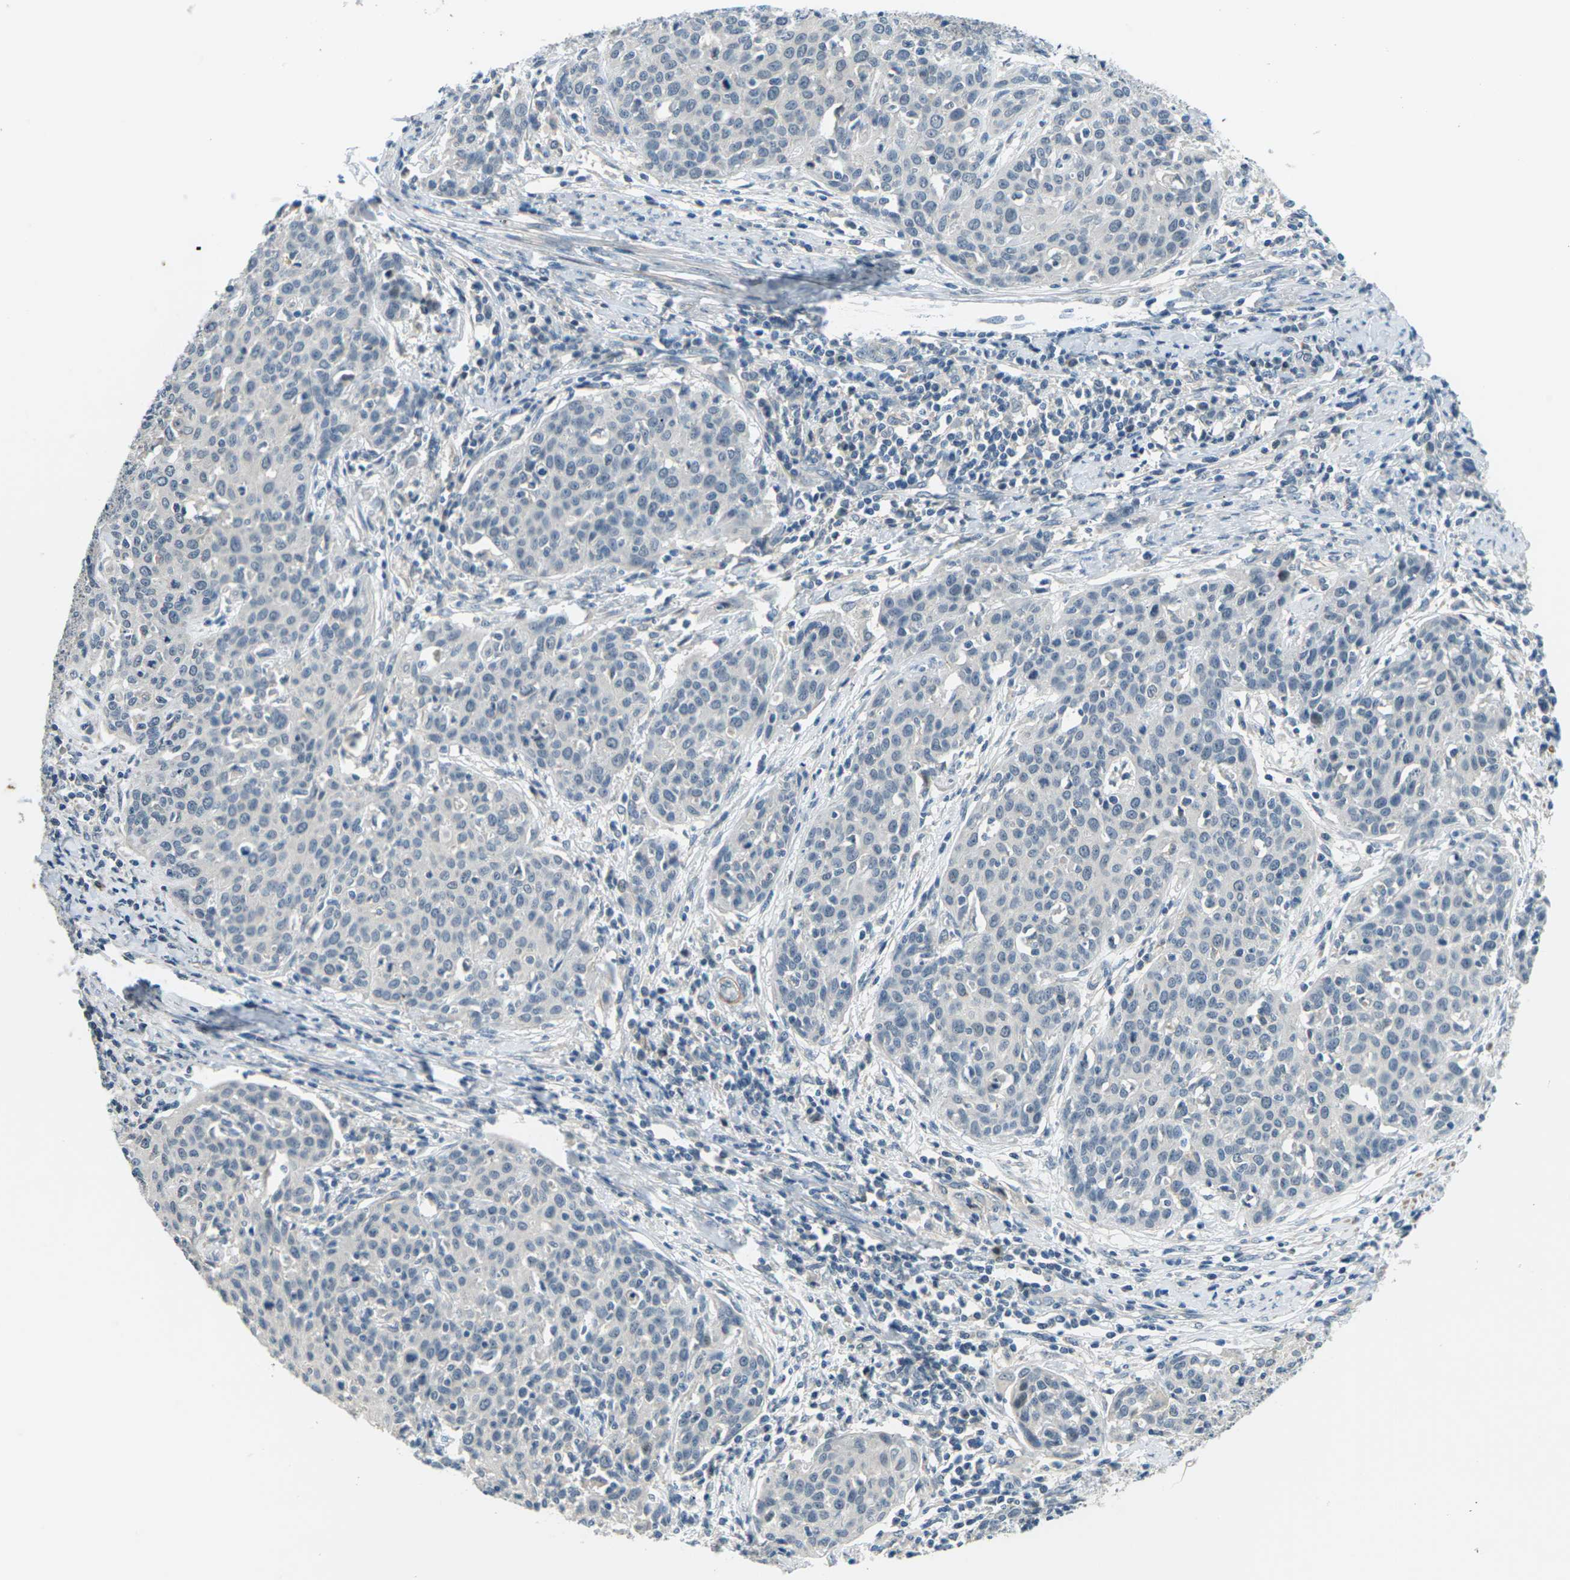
{"staining": {"intensity": "negative", "quantity": "none", "location": "none"}, "tissue": "cervical cancer", "cell_type": "Tumor cells", "image_type": "cancer", "snomed": [{"axis": "morphology", "description": "Squamous cell carcinoma, NOS"}, {"axis": "topography", "description": "Cervix"}], "caption": "An immunohistochemistry (IHC) image of squamous cell carcinoma (cervical) is shown. There is no staining in tumor cells of squamous cell carcinoma (cervical).", "gene": "SLC13A3", "patient": {"sex": "female", "age": 38}}